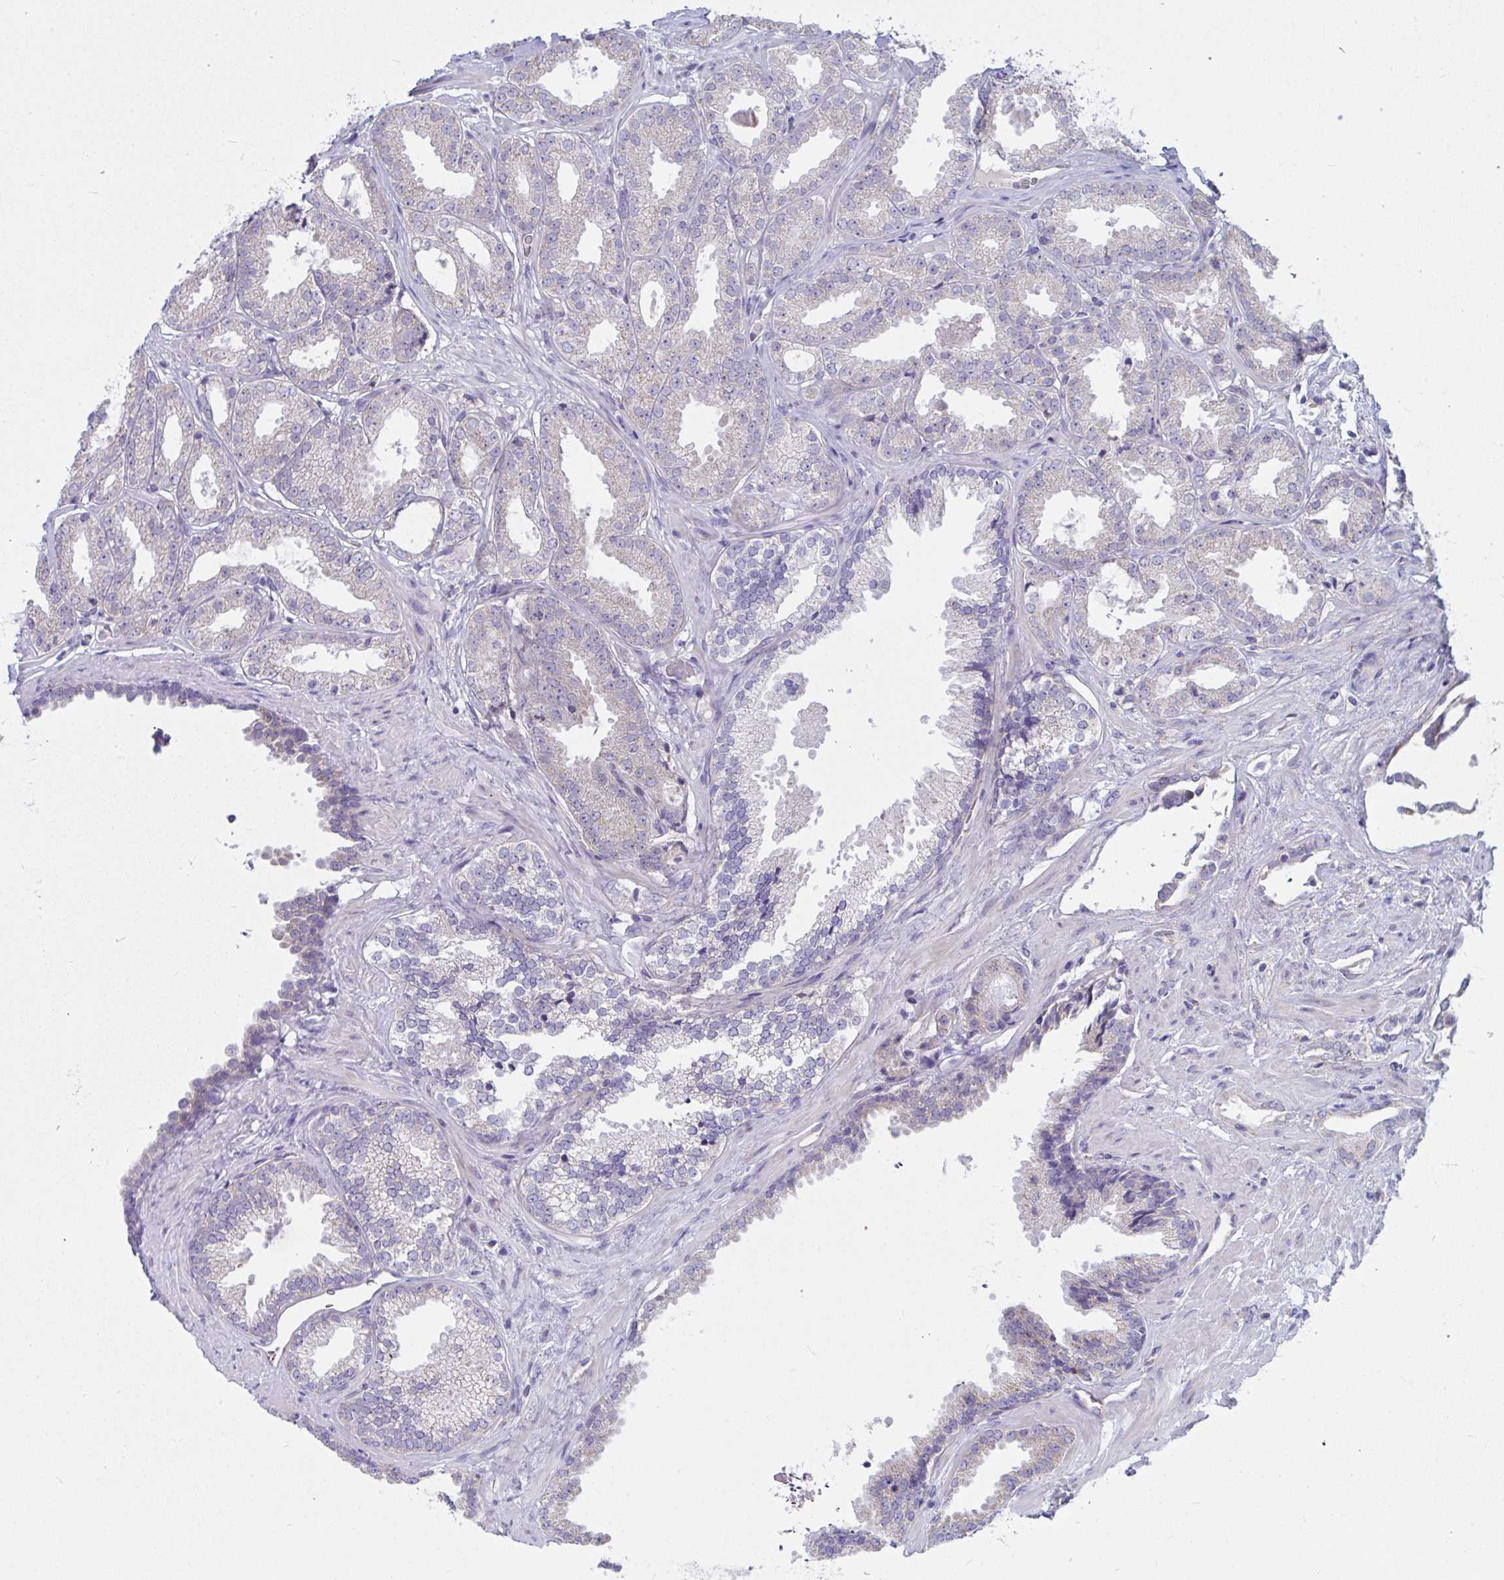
{"staining": {"intensity": "weak", "quantity": "<25%", "location": "cytoplasmic/membranous"}, "tissue": "prostate cancer", "cell_type": "Tumor cells", "image_type": "cancer", "snomed": [{"axis": "morphology", "description": "Adenocarcinoma, Low grade"}, {"axis": "topography", "description": "Prostate"}], "caption": "Immunohistochemistry (IHC) micrograph of neoplastic tissue: prostate low-grade adenocarcinoma stained with DAB (3,3'-diaminobenzidine) displays no significant protein positivity in tumor cells.", "gene": "IL37", "patient": {"sex": "male", "age": 67}}